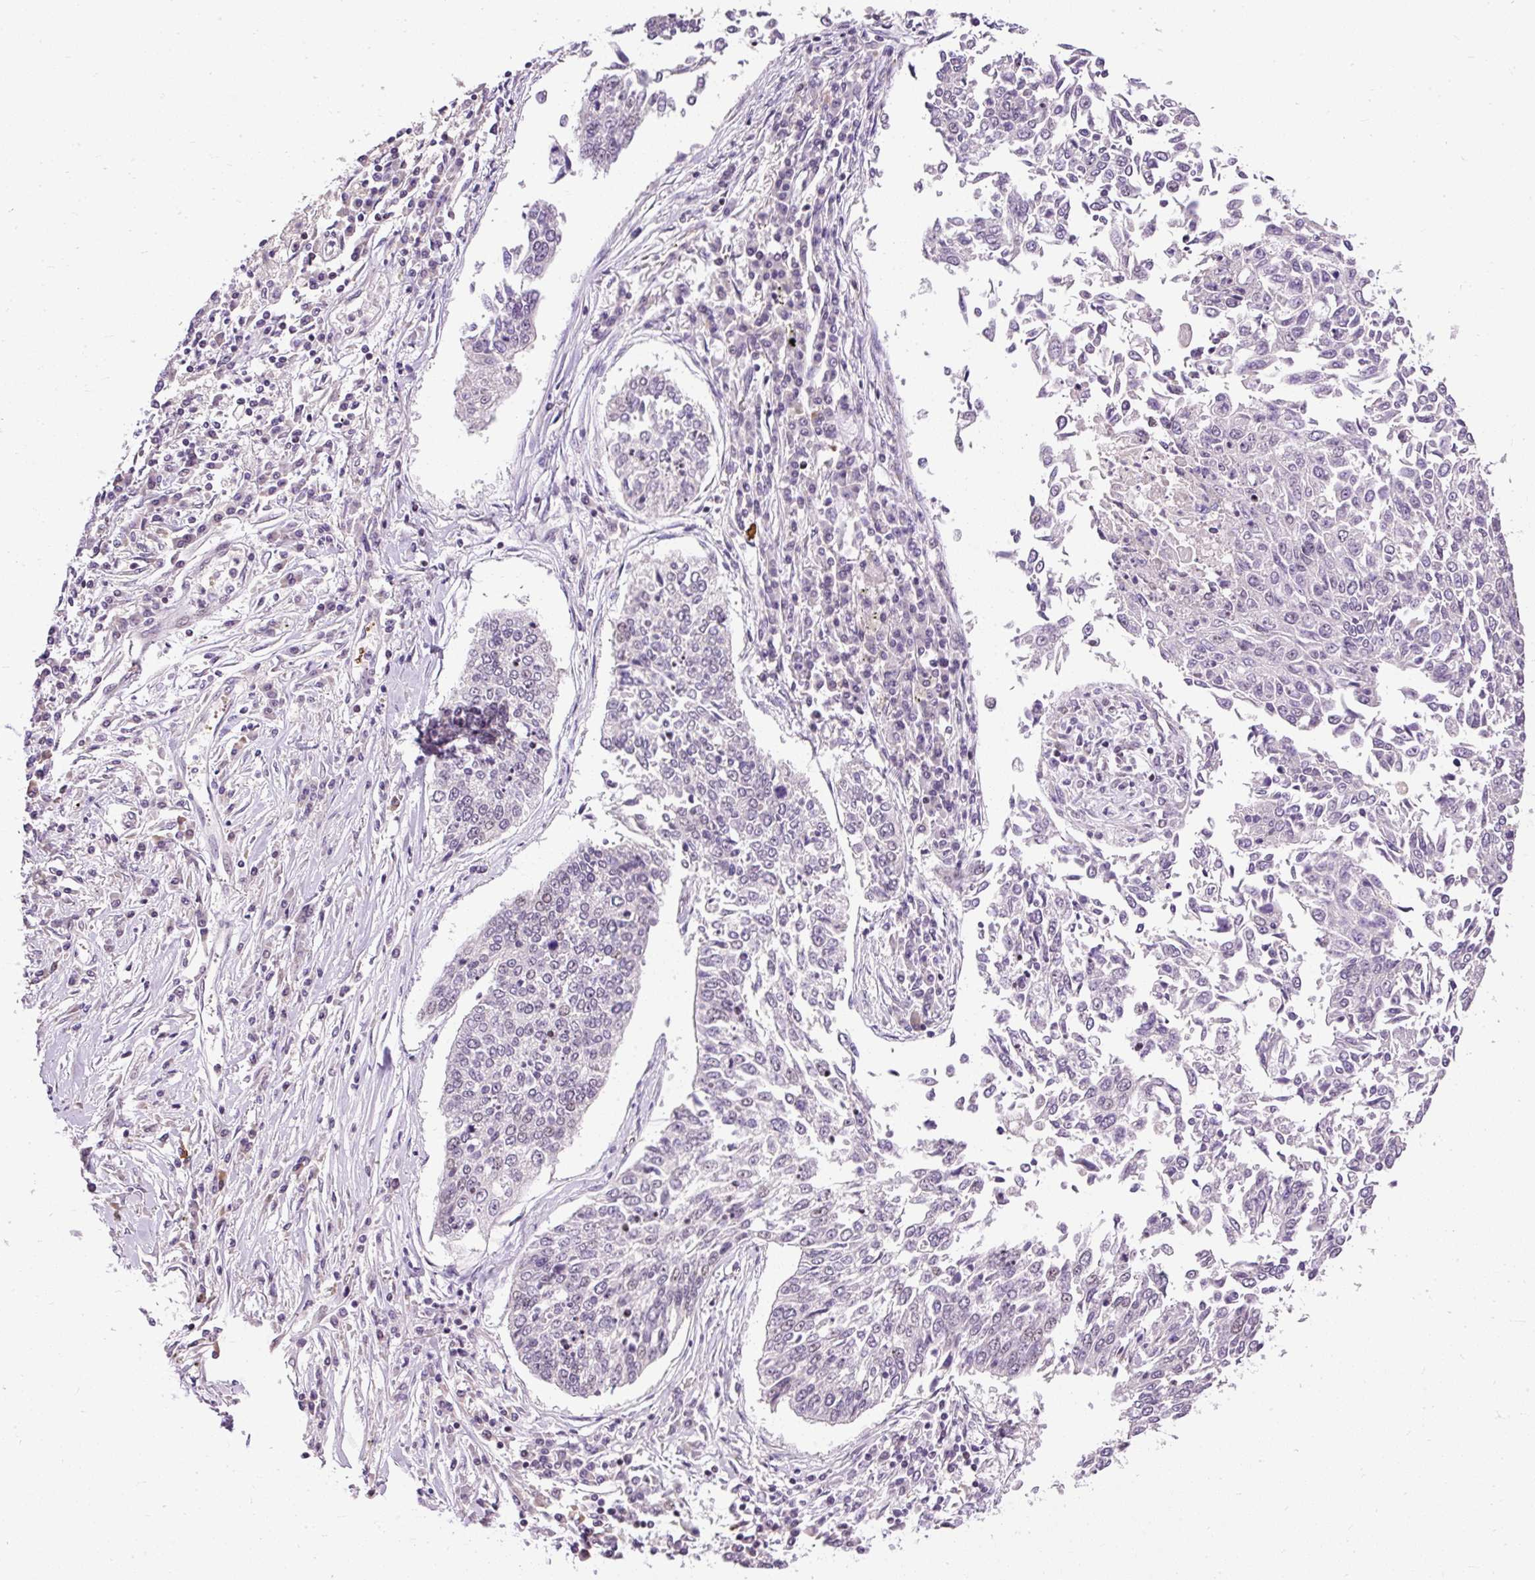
{"staining": {"intensity": "weak", "quantity": "<25%", "location": "nuclear"}, "tissue": "lung cancer", "cell_type": "Tumor cells", "image_type": "cancer", "snomed": [{"axis": "morphology", "description": "Normal tissue, NOS"}, {"axis": "morphology", "description": "Squamous cell carcinoma, NOS"}, {"axis": "topography", "description": "Cartilage tissue"}, {"axis": "topography", "description": "Bronchus"}, {"axis": "topography", "description": "Lung"}, {"axis": "topography", "description": "Peripheral nerve tissue"}], "caption": "This photomicrograph is of squamous cell carcinoma (lung) stained with immunohistochemistry (IHC) to label a protein in brown with the nuclei are counter-stained blue. There is no expression in tumor cells.", "gene": "ARHGEF18", "patient": {"sex": "female", "age": 49}}